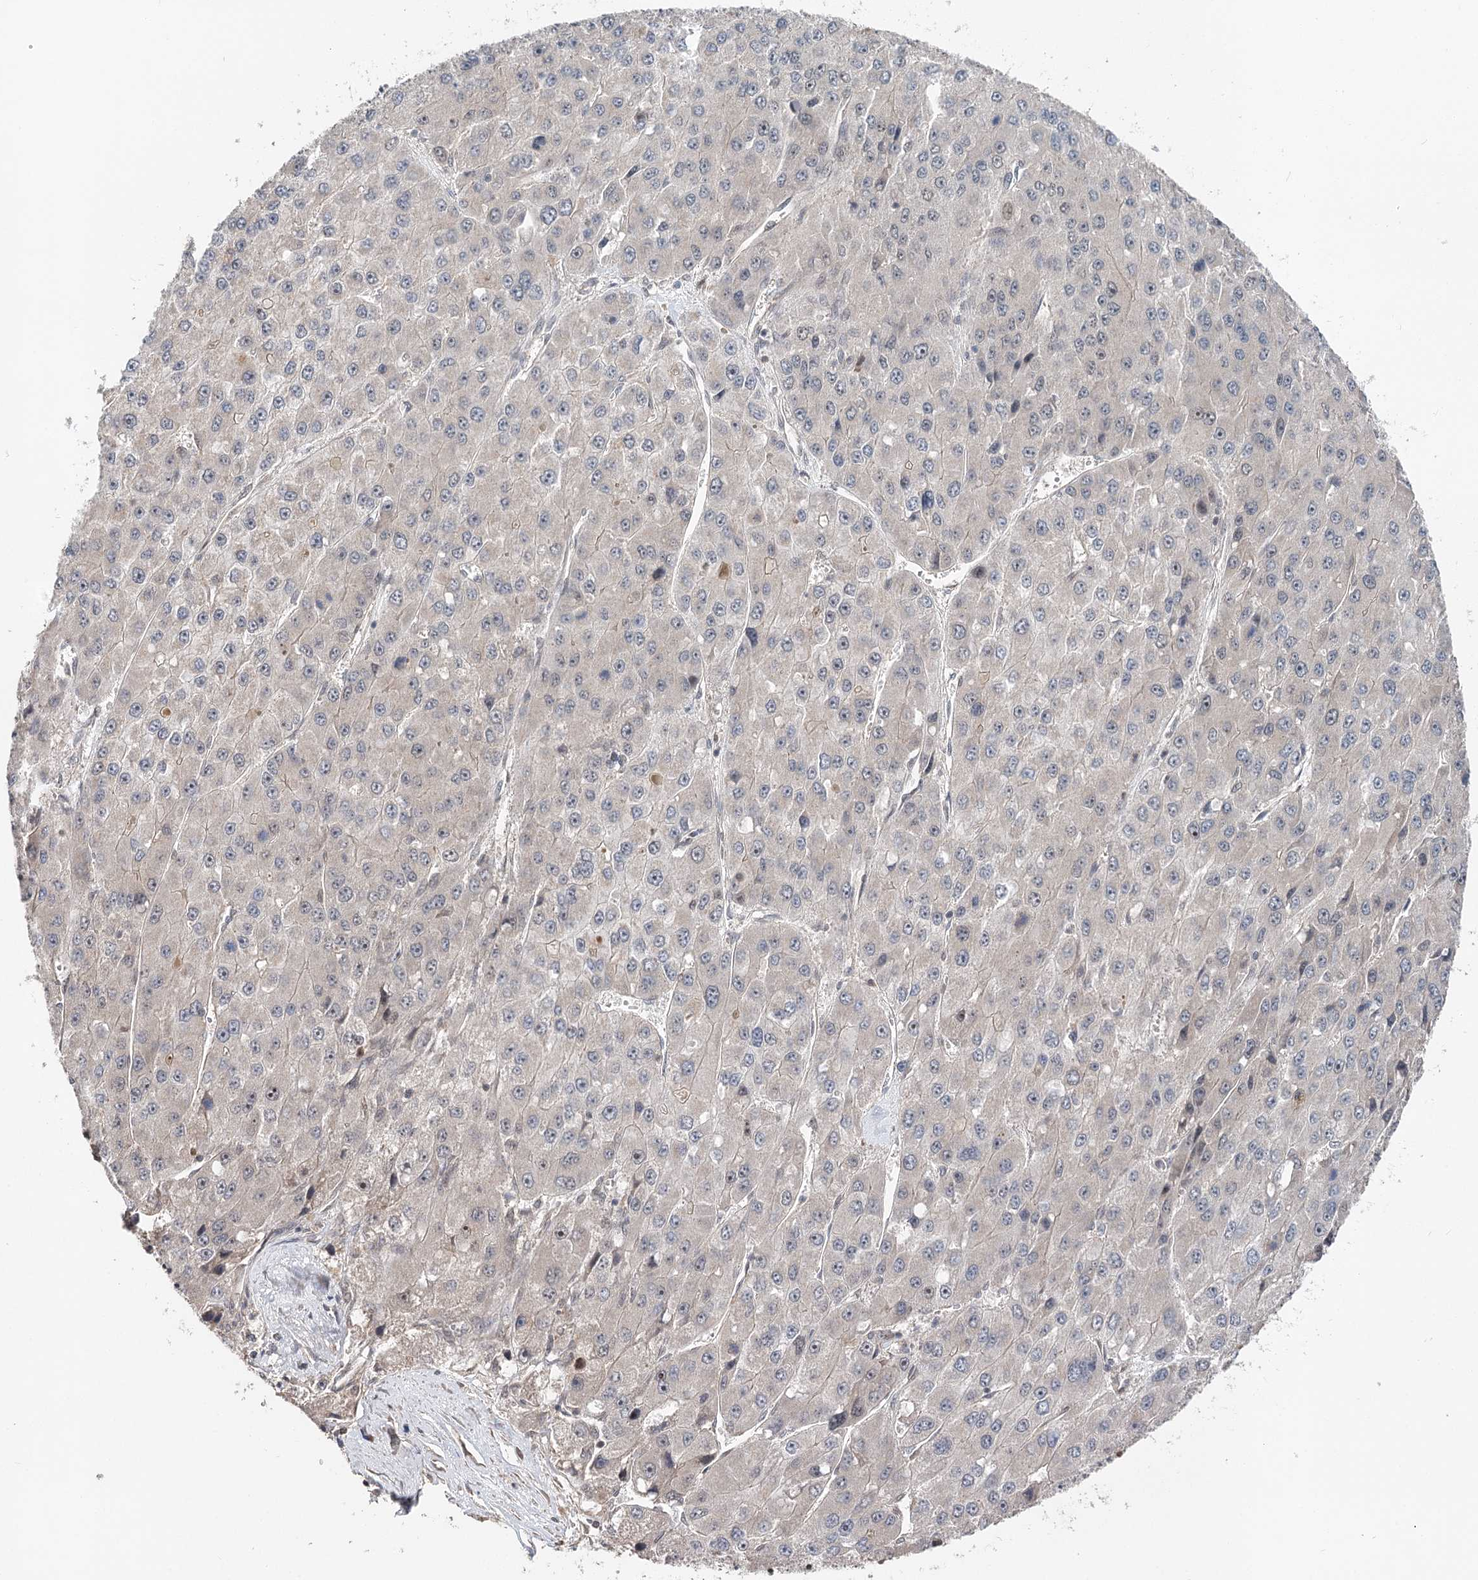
{"staining": {"intensity": "negative", "quantity": "none", "location": "none"}, "tissue": "liver cancer", "cell_type": "Tumor cells", "image_type": "cancer", "snomed": [{"axis": "morphology", "description": "Carcinoma, Hepatocellular, NOS"}, {"axis": "topography", "description": "Liver"}], "caption": "Immunohistochemical staining of hepatocellular carcinoma (liver) reveals no significant staining in tumor cells.", "gene": "NOPCHAP1", "patient": {"sex": "female", "age": 73}}